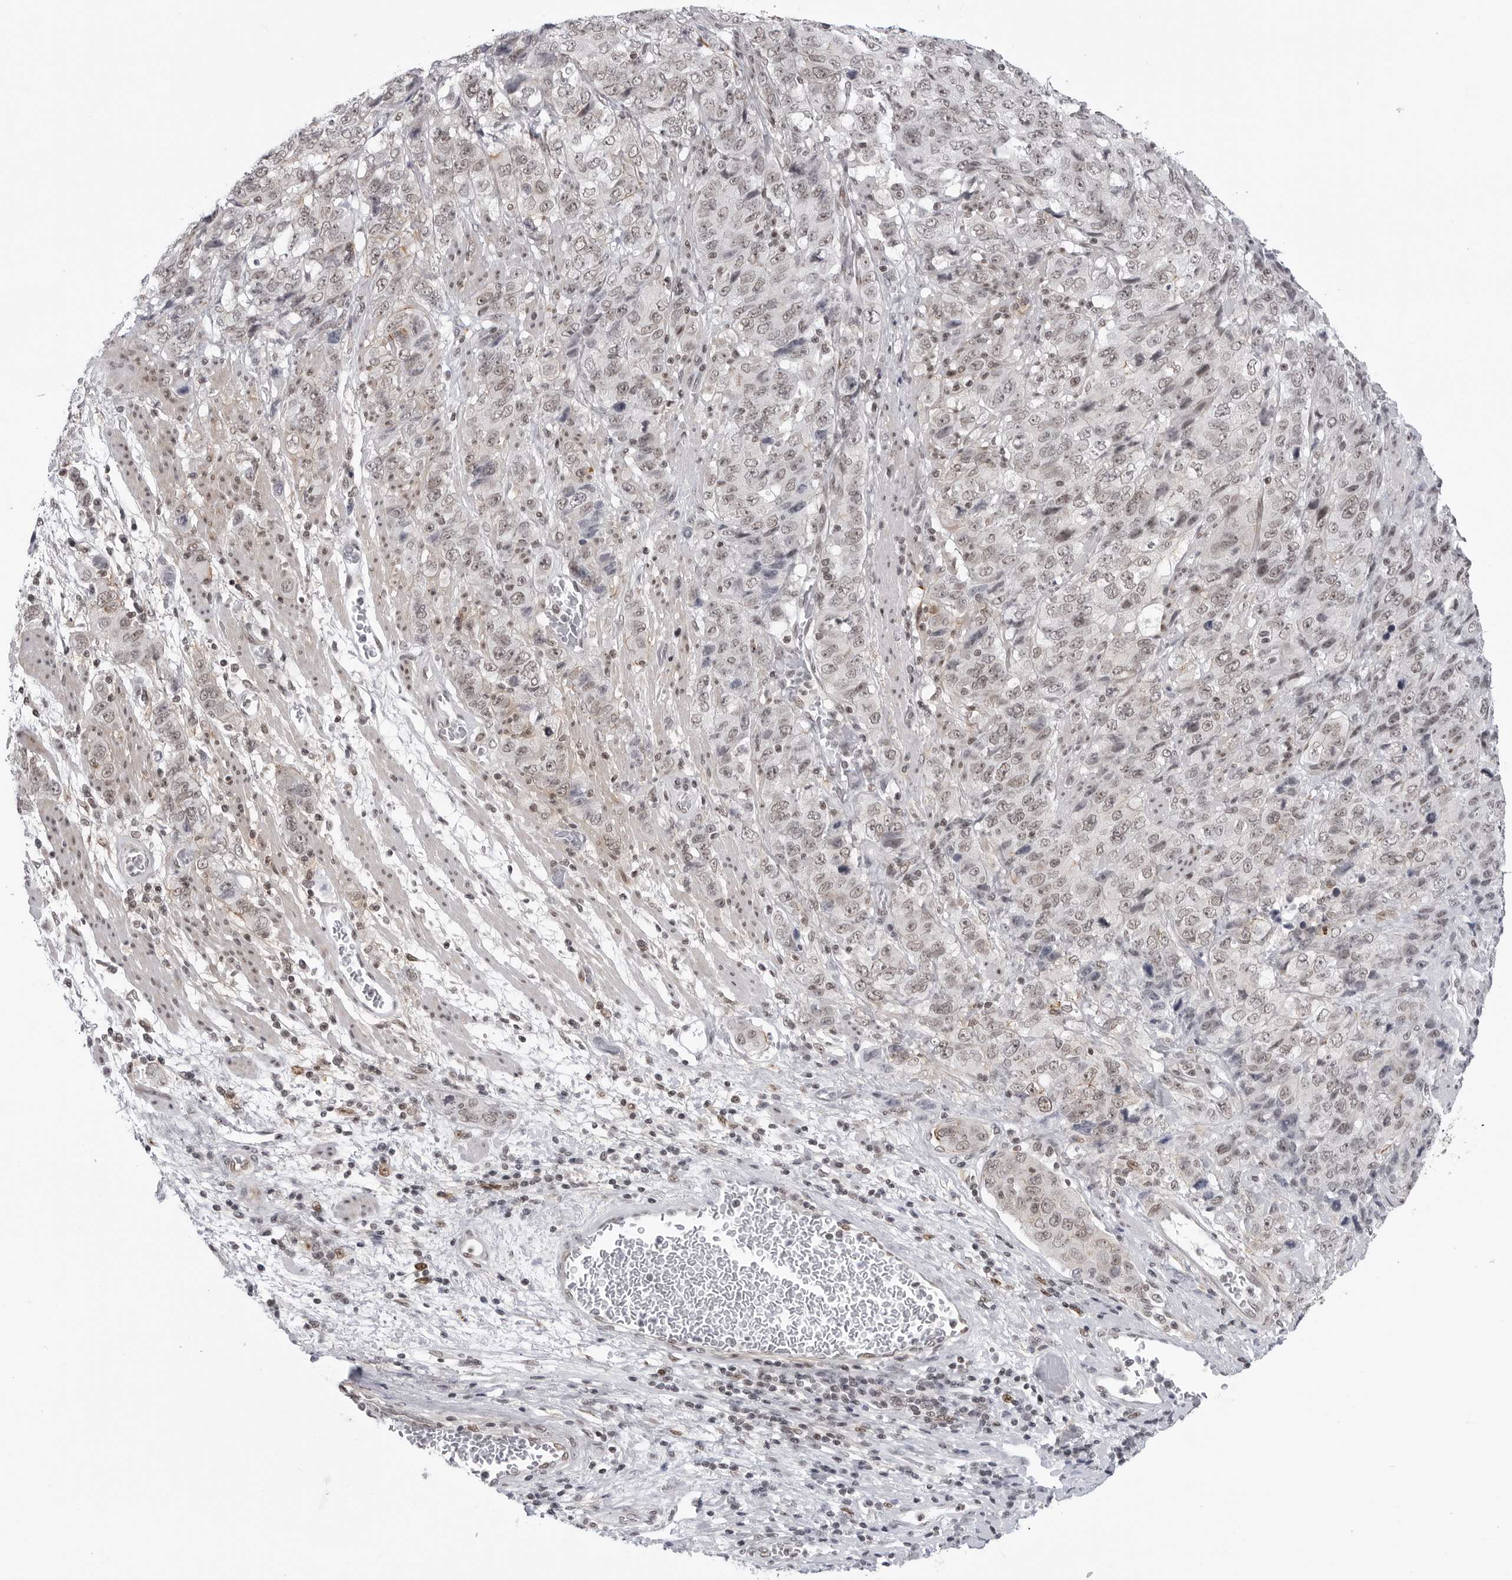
{"staining": {"intensity": "weak", "quantity": ">75%", "location": "nuclear"}, "tissue": "stomach cancer", "cell_type": "Tumor cells", "image_type": "cancer", "snomed": [{"axis": "morphology", "description": "Adenocarcinoma, NOS"}, {"axis": "topography", "description": "Stomach"}], "caption": "Immunohistochemistry (IHC) of stomach cancer demonstrates low levels of weak nuclear positivity in about >75% of tumor cells.", "gene": "TRIM66", "patient": {"sex": "male", "age": 48}}